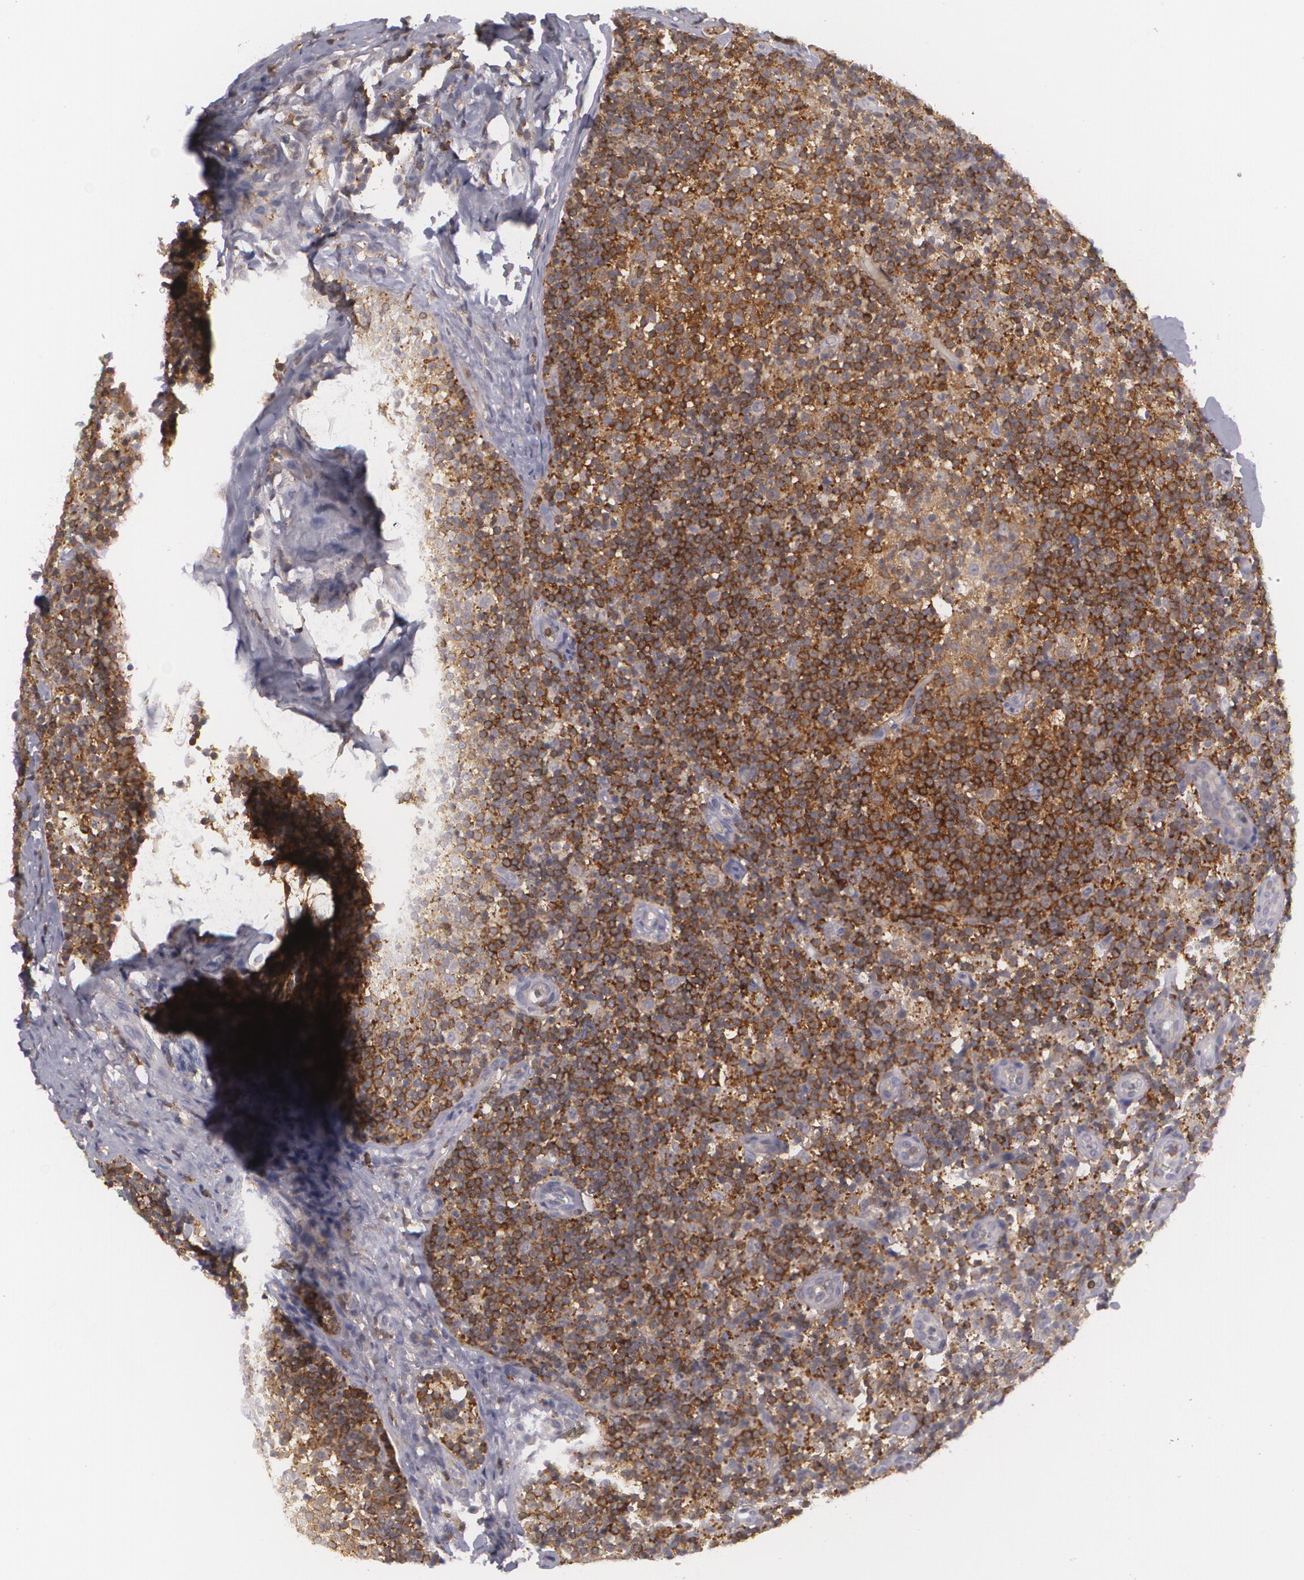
{"staining": {"intensity": "moderate", "quantity": ">75%", "location": "cytoplasmic/membranous"}, "tissue": "lymph node", "cell_type": "Germinal center cells", "image_type": "normal", "snomed": [{"axis": "morphology", "description": "Normal tissue, NOS"}, {"axis": "morphology", "description": "Inflammation, NOS"}, {"axis": "topography", "description": "Lymph node"}], "caption": "A micrograph of human lymph node stained for a protein exhibits moderate cytoplasmic/membranous brown staining in germinal center cells.", "gene": "BIN1", "patient": {"sex": "male", "age": 46}}